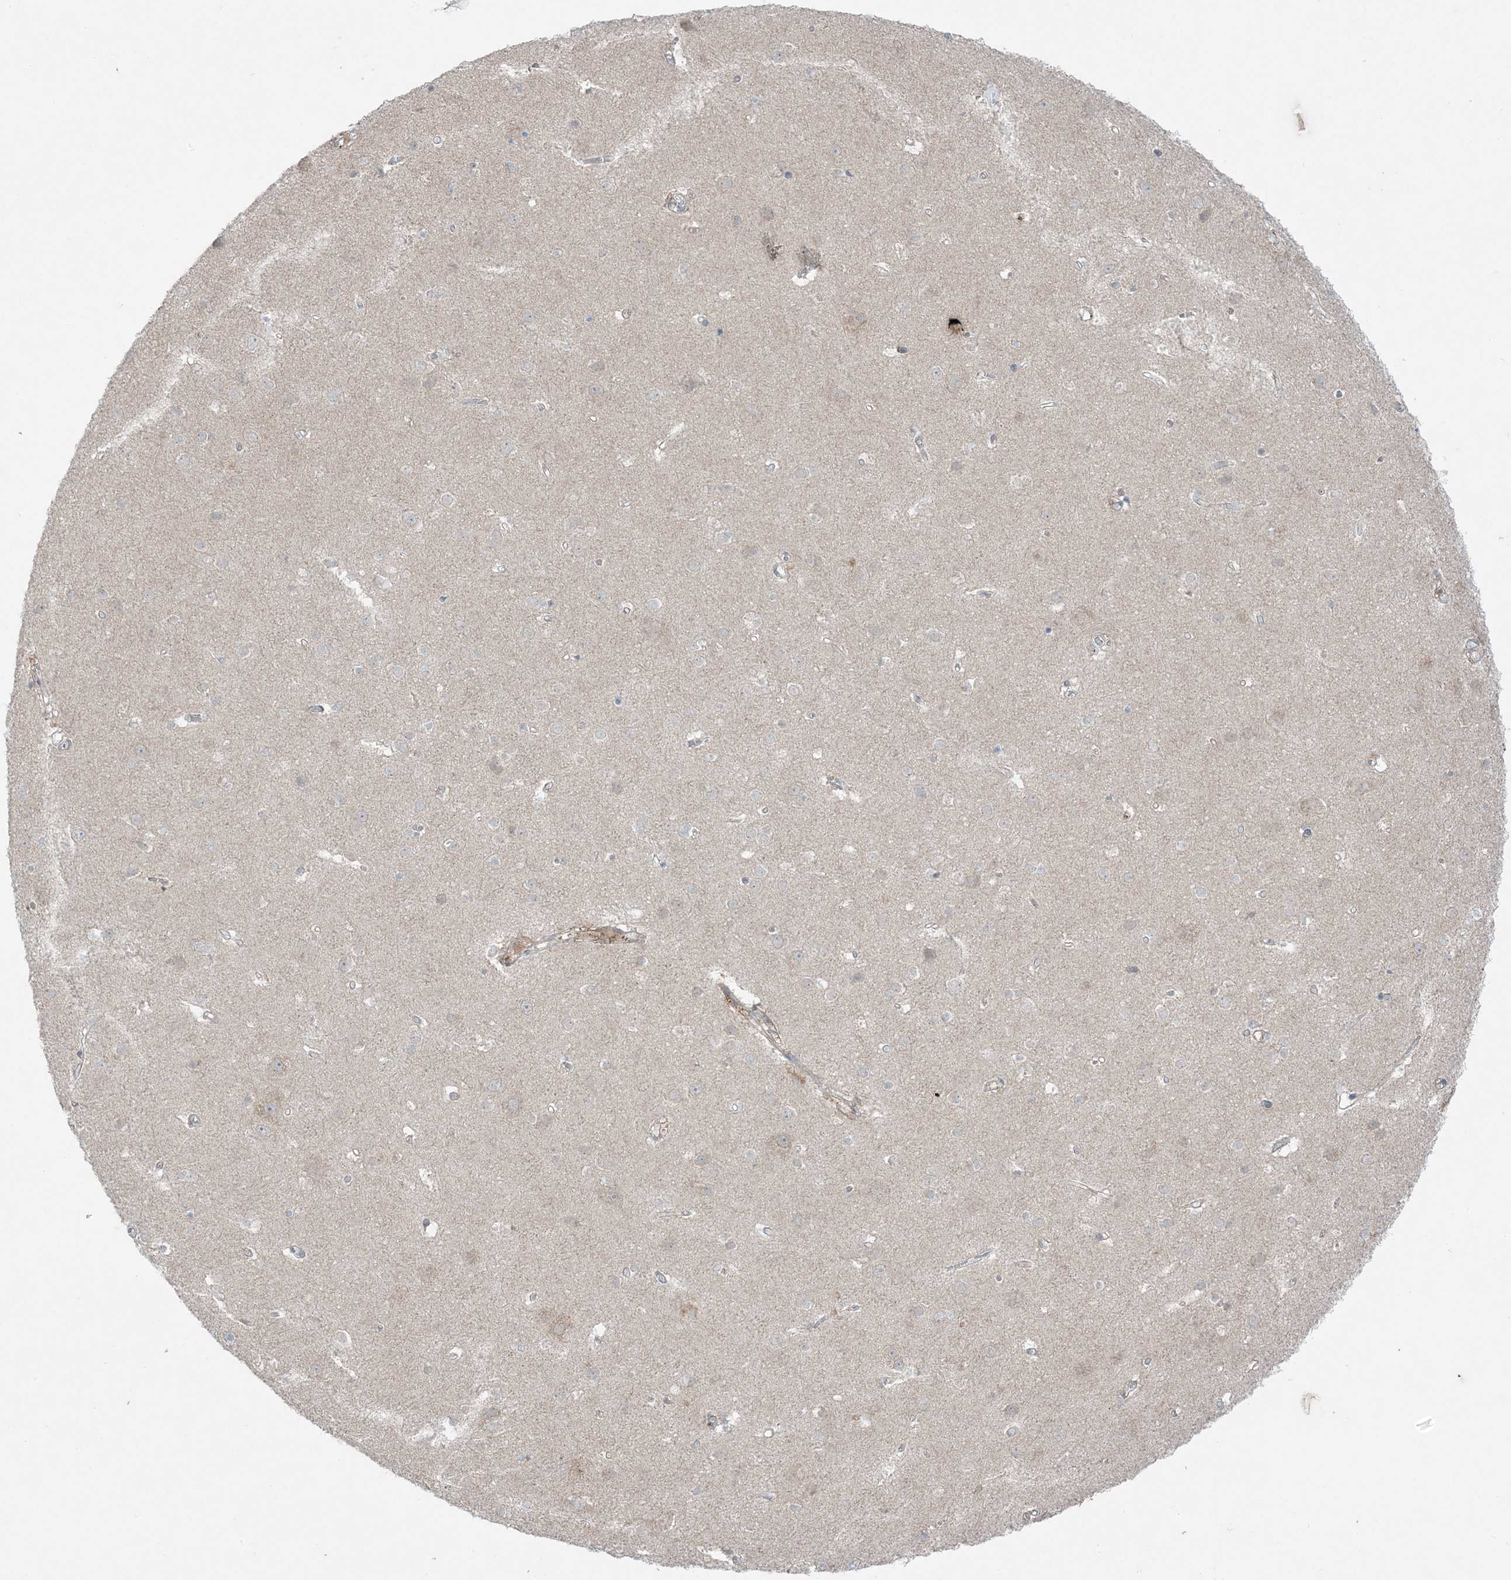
{"staining": {"intensity": "weak", "quantity": ">75%", "location": "cytoplasmic/membranous"}, "tissue": "cerebral cortex", "cell_type": "Endothelial cells", "image_type": "normal", "snomed": [{"axis": "morphology", "description": "Normal tissue, NOS"}, {"axis": "topography", "description": "Cerebral cortex"}], "caption": "DAB immunohistochemical staining of unremarkable cerebral cortex reveals weak cytoplasmic/membranous protein expression in approximately >75% of endothelial cells.", "gene": "ODC1", "patient": {"sex": "male", "age": 54}}